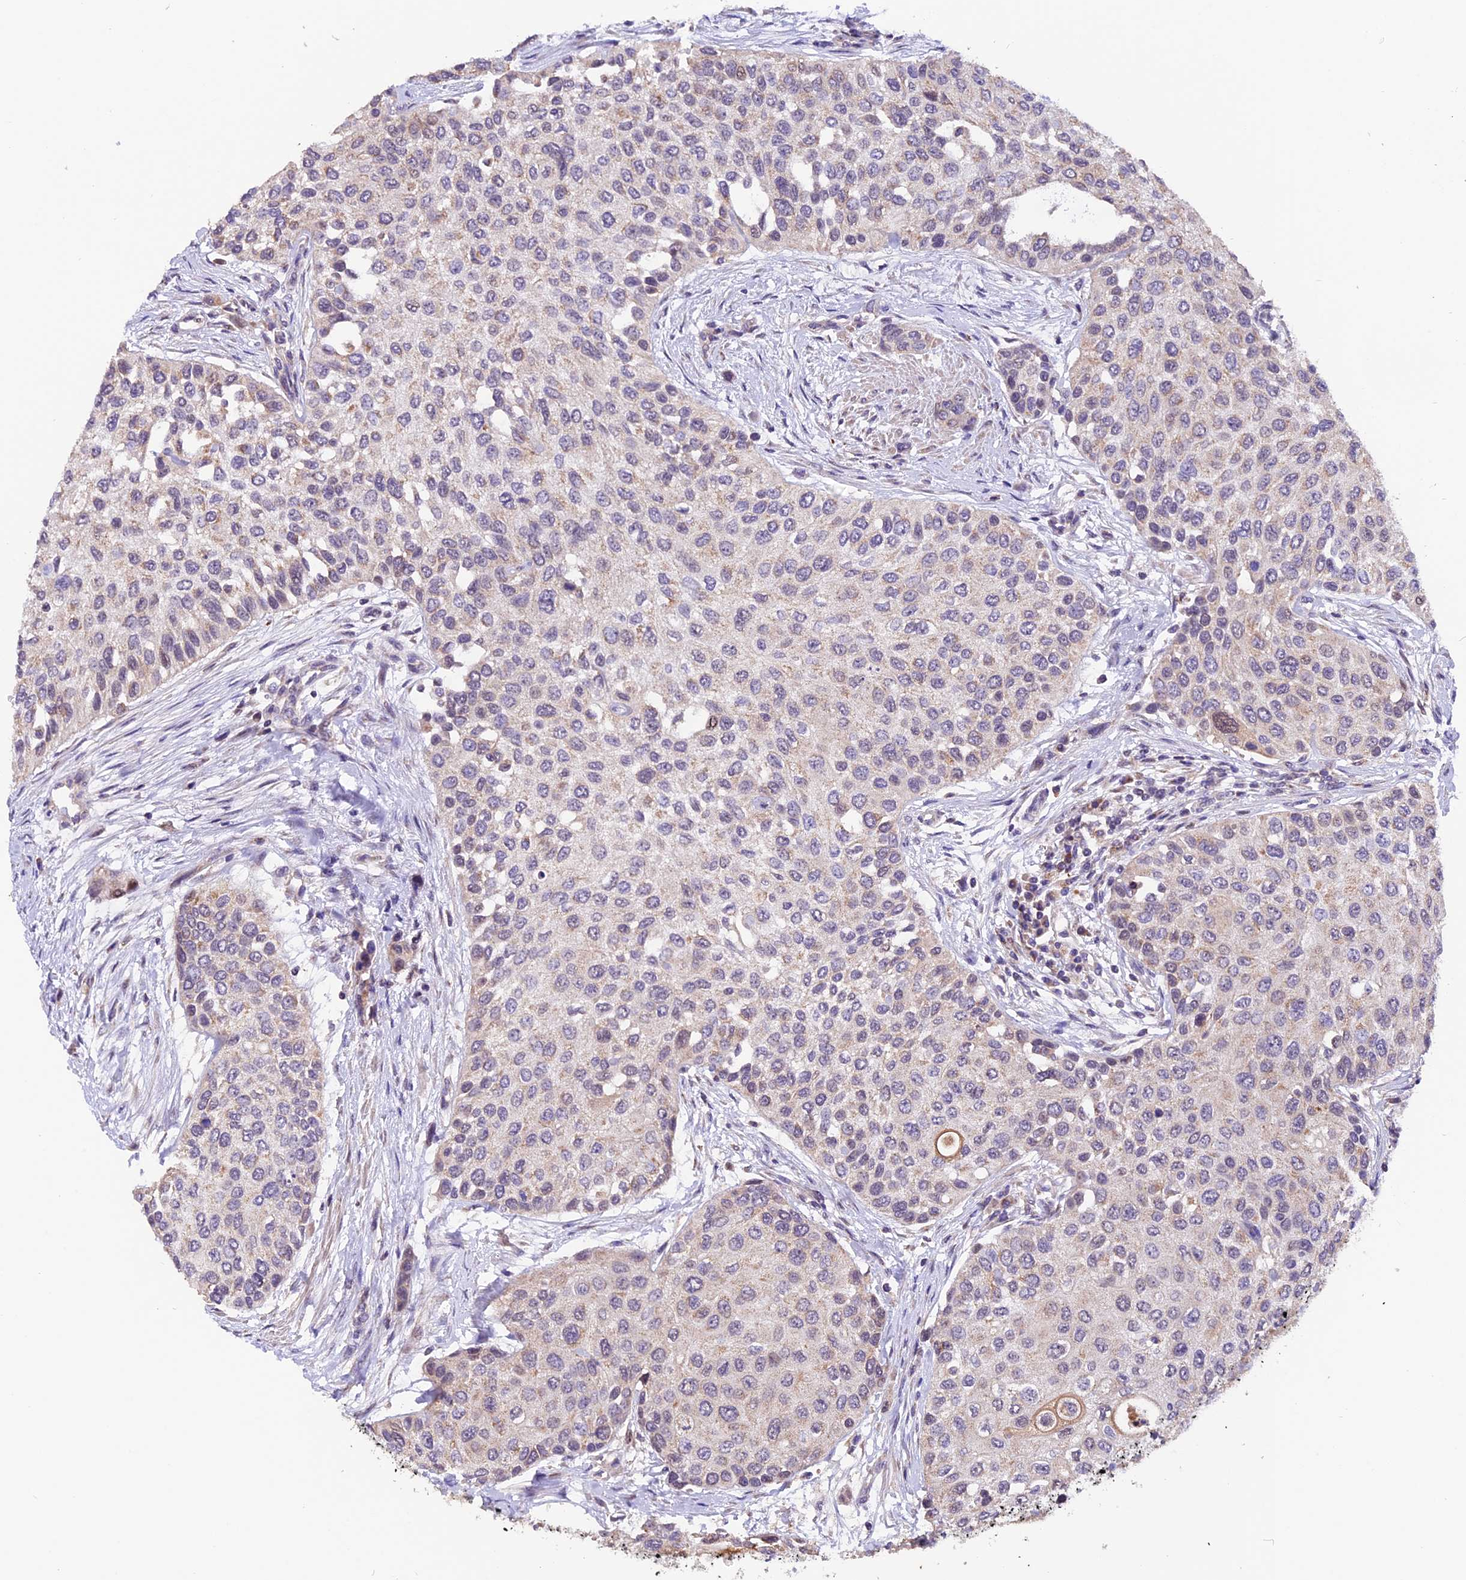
{"staining": {"intensity": "negative", "quantity": "none", "location": "none"}, "tissue": "urothelial cancer", "cell_type": "Tumor cells", "image_type": "cancer", "snomed": [{"axis": "morphology", "description": "Normal tissue, NOS"}, {"axis": "morphology", "description": "Urothelial carcinoma, High grade"}, {"axis": "topography", "description": "Vascular tissue"}, {"axis": "topography", "description": "Urinary bladder"}], "caption": "Immunohistochemical staining of urothelial carcinoma (high-grade) shows no significant positivity in tumor cells.", "gene": "DDX28", "patient": {"sex": "female", "age": 56}}